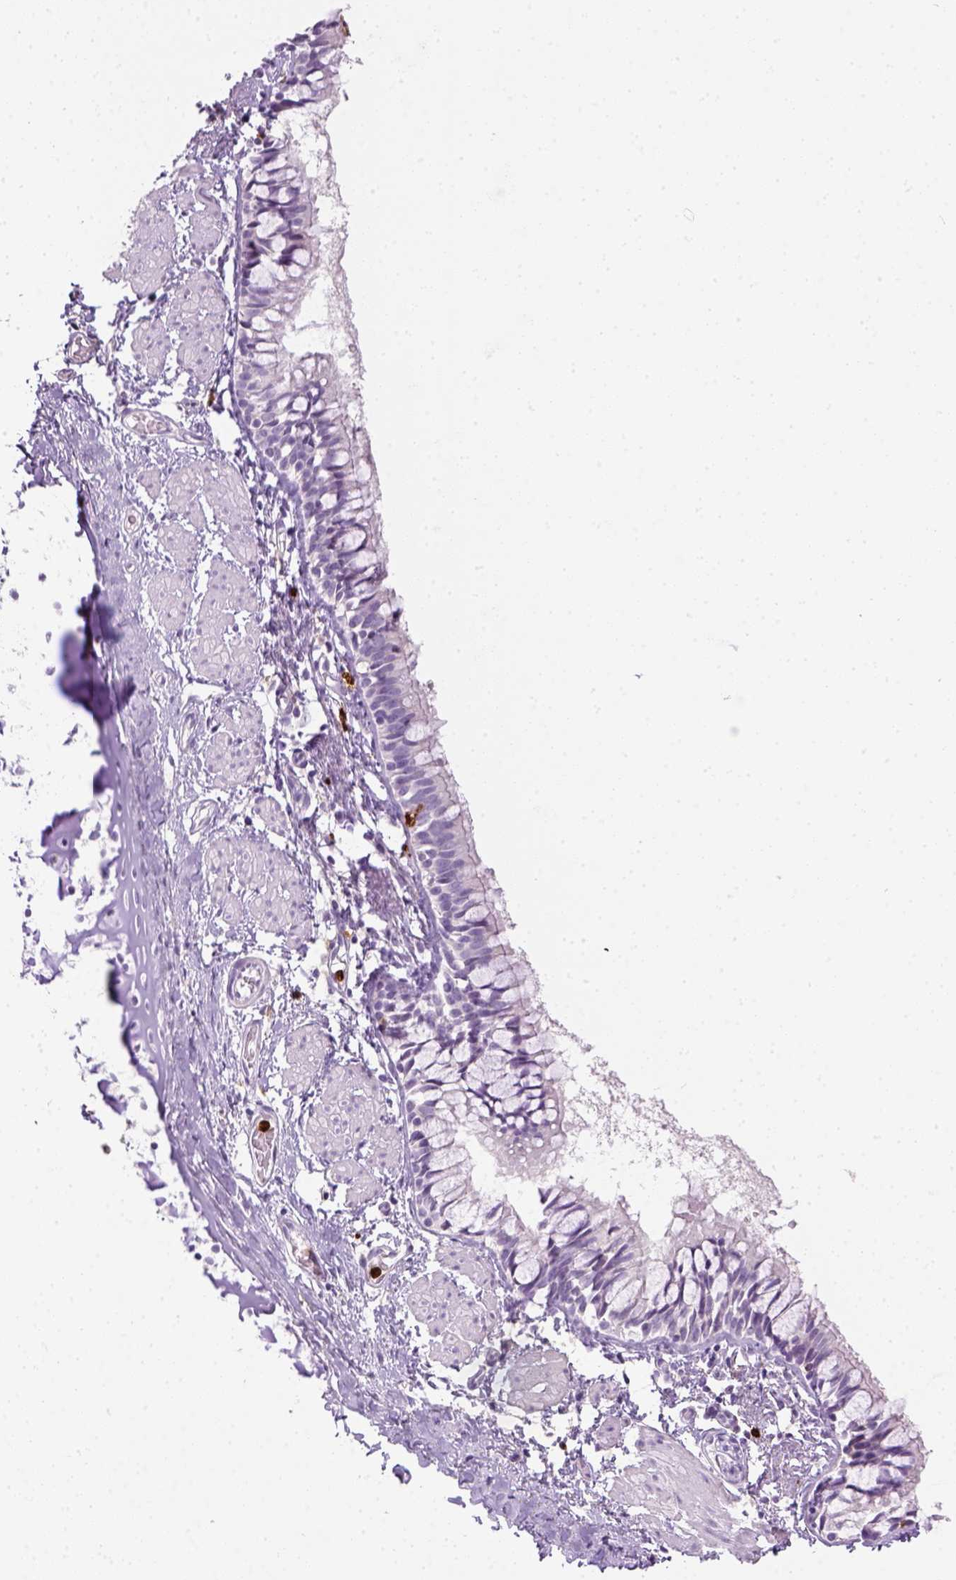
{"staining": {"intensity": "negative", "quantity": "none", "location": "none"}, "tissue": "bronchus", "cell_type": "Respiratory epithelial cells", "image_type": "normal", "snomed": [{"axis": "morphology", "description": "Normal tissue, NOS"}, {"axis": "topography", "description": "Bronchus"}], "caption": "The immunohistochemistry (IHC) micrograph has no significant positivity in respiratory epithelial cells of bronchus. Brightfield microscopy of IHC stained with DAB (3,3'-diaminobenzidine) (brown) and hematoxylin (blue), captured at high magnification.", "gene": "ITGAM", "patient": {"sex": "male", "age": 1}}